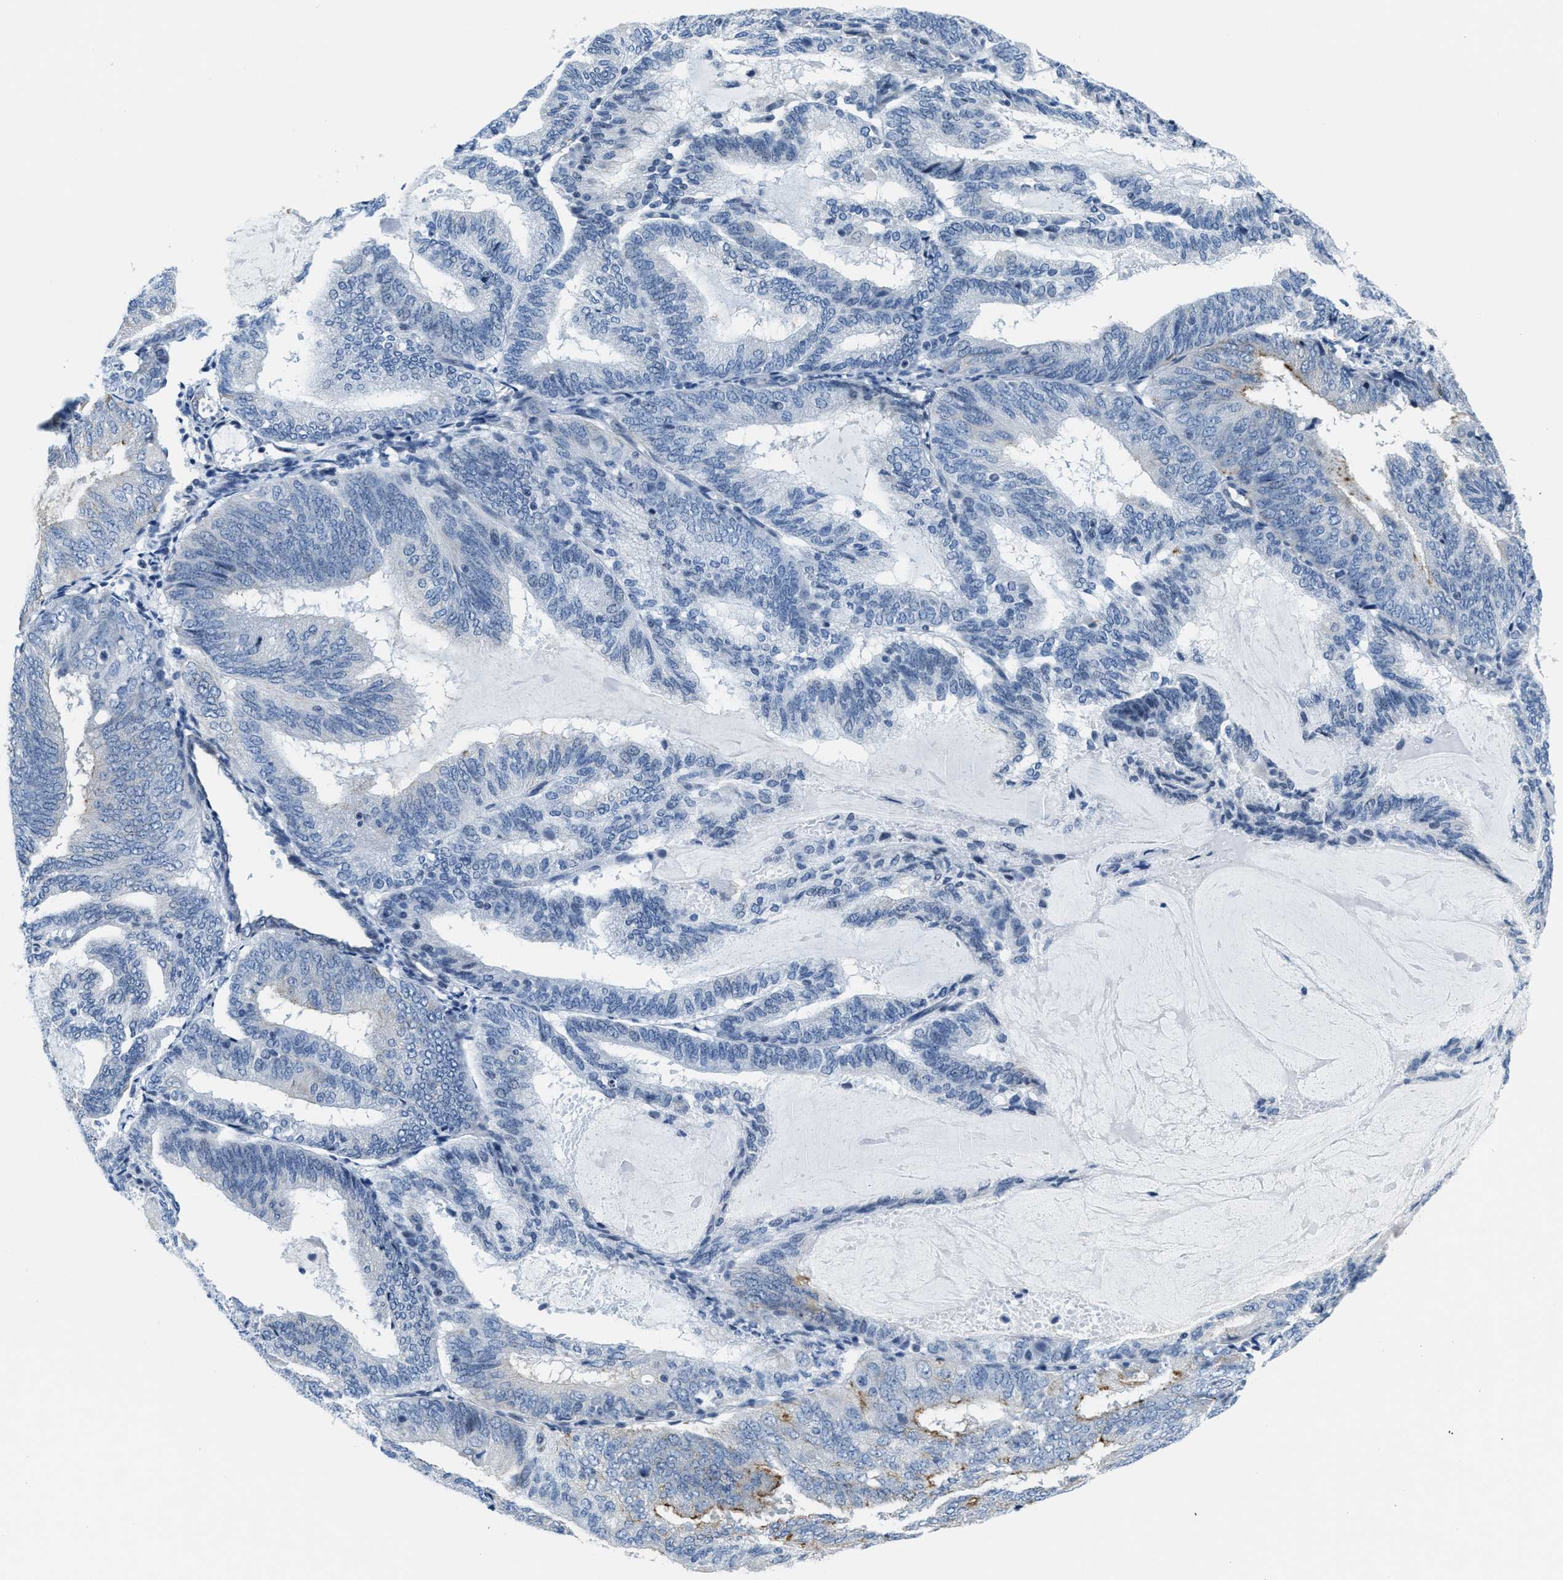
{"staining": {"intensity": "negative", "quantity": "none", "location": "none"}, "tissue": "endometrial cancer", "cell_type": "Tumor cells", "image_type": "cancer", "snomed": [{"axis": "morphology", "description": "Adenocarcinoma, NOS"}, {"axis": "topography", "description": "Endometrium"}], "caption": "Immunohistochemical staining of human endometrial cancer (adenocarcinoma) shows no significant positivity in tumor cells. (DAB (3,3'-diaminobenzidine) immunohistochemistry with hematoxylin counter stain).", "gene": "ASZ1", "patient": {"sex": "female", "age": 81}}